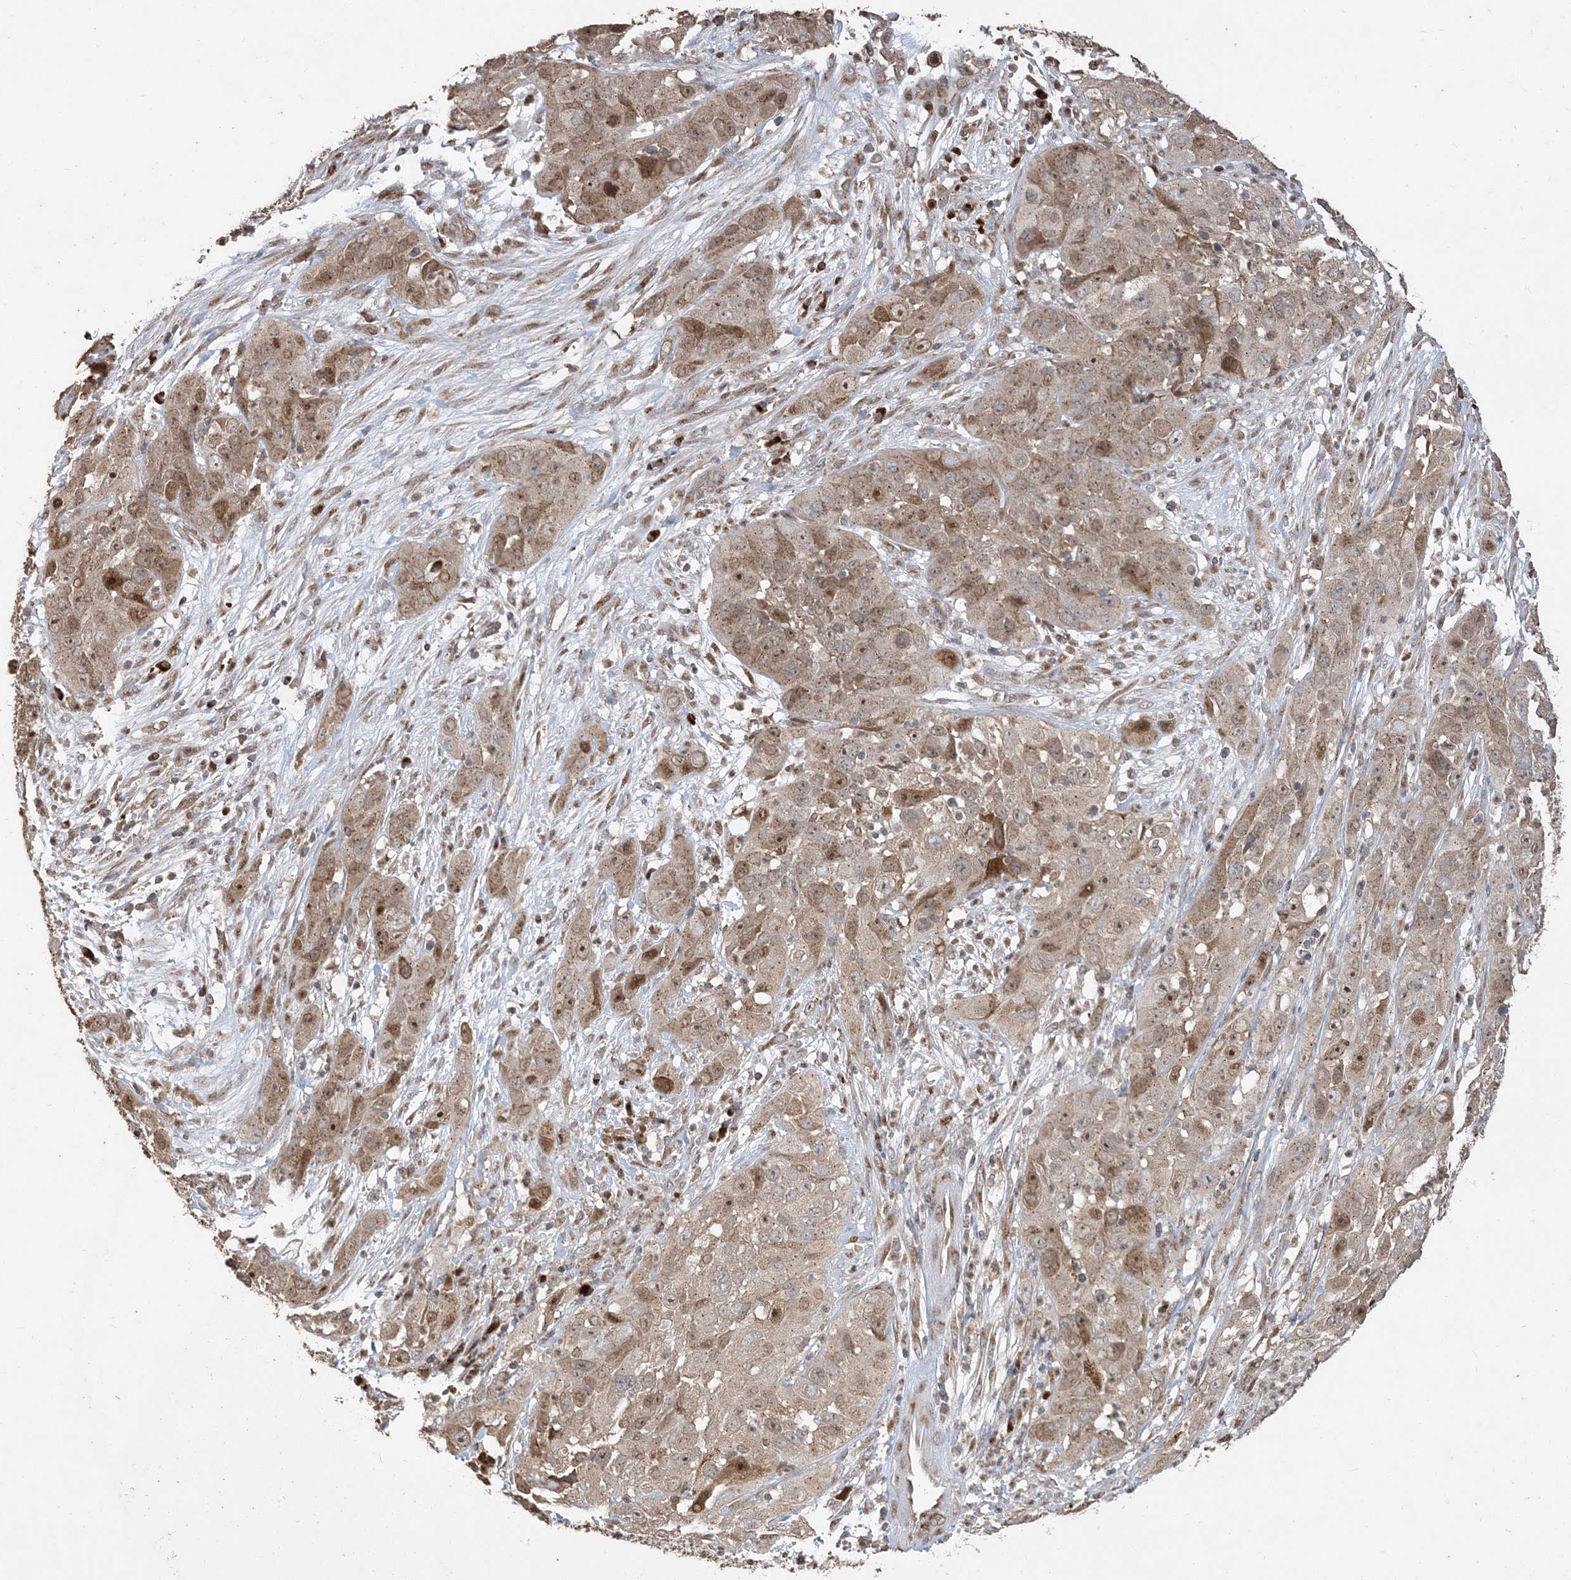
{"staining": {"intensity": "moderate", "quantity": ">75%", "location": "cytoplasmic/membranous"}, "tissue": "cervical cancer", "cell_type": "Tumor cells", "image_type": "cancer", "snomed": [{"axis": "morphology", "description": "Squamous cell carcinoma, NOS"}, {"axis": "topography", "description": "Cervix"}], "caption": "IHC of cervical cancer (squamous cell carcinoma) demonstrates medium levels of moderate cytoplasmic/membranous positivity in approximately >75% of tumor cells.", "gene": "RER1", "patient": {"sex": "female", "age": 32}}